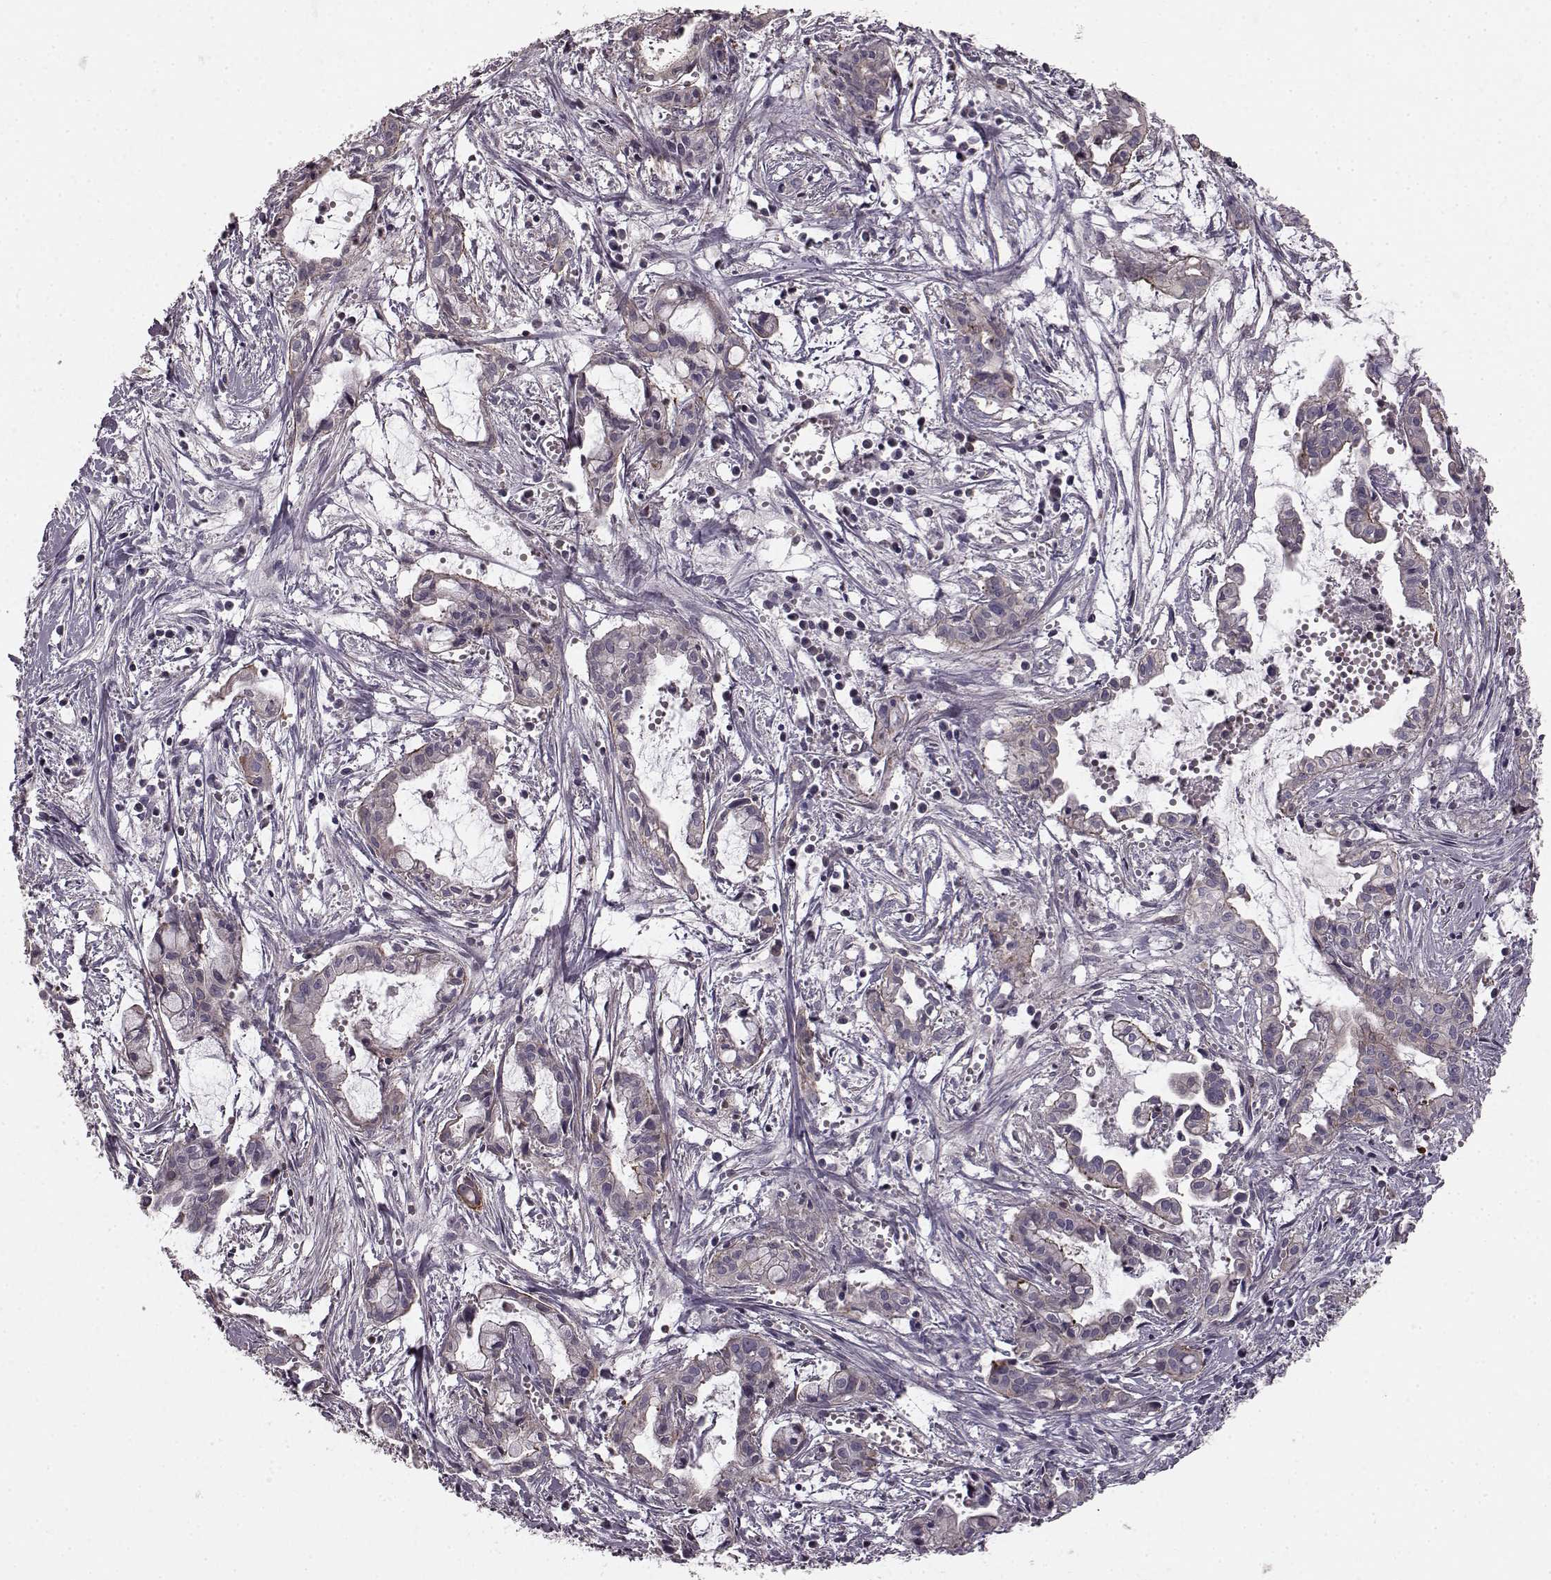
{"staining": {"intensity": "moderate", "quantity": "<25%", "location": "cytoplasmic/membranous"}, "tissue": "pancreatic cancer", "cell_type": "Tumor cells", "image_type": "cancer", "snomed": [{"axis": "morphology", "description": "Adenocarcinoma, NOS"}, {"axis": "topography", "description": "Pancreas"}], "caption": "This micrograph demonstrates immunohistochemistry staining of human pancreatic adenocarcinoma, with low moderate cytoplasmic/membranous positivity in about <25% of tumor cells.", "gene": "SLC22A18", "patient": {"sex": "male", "age": 48}}